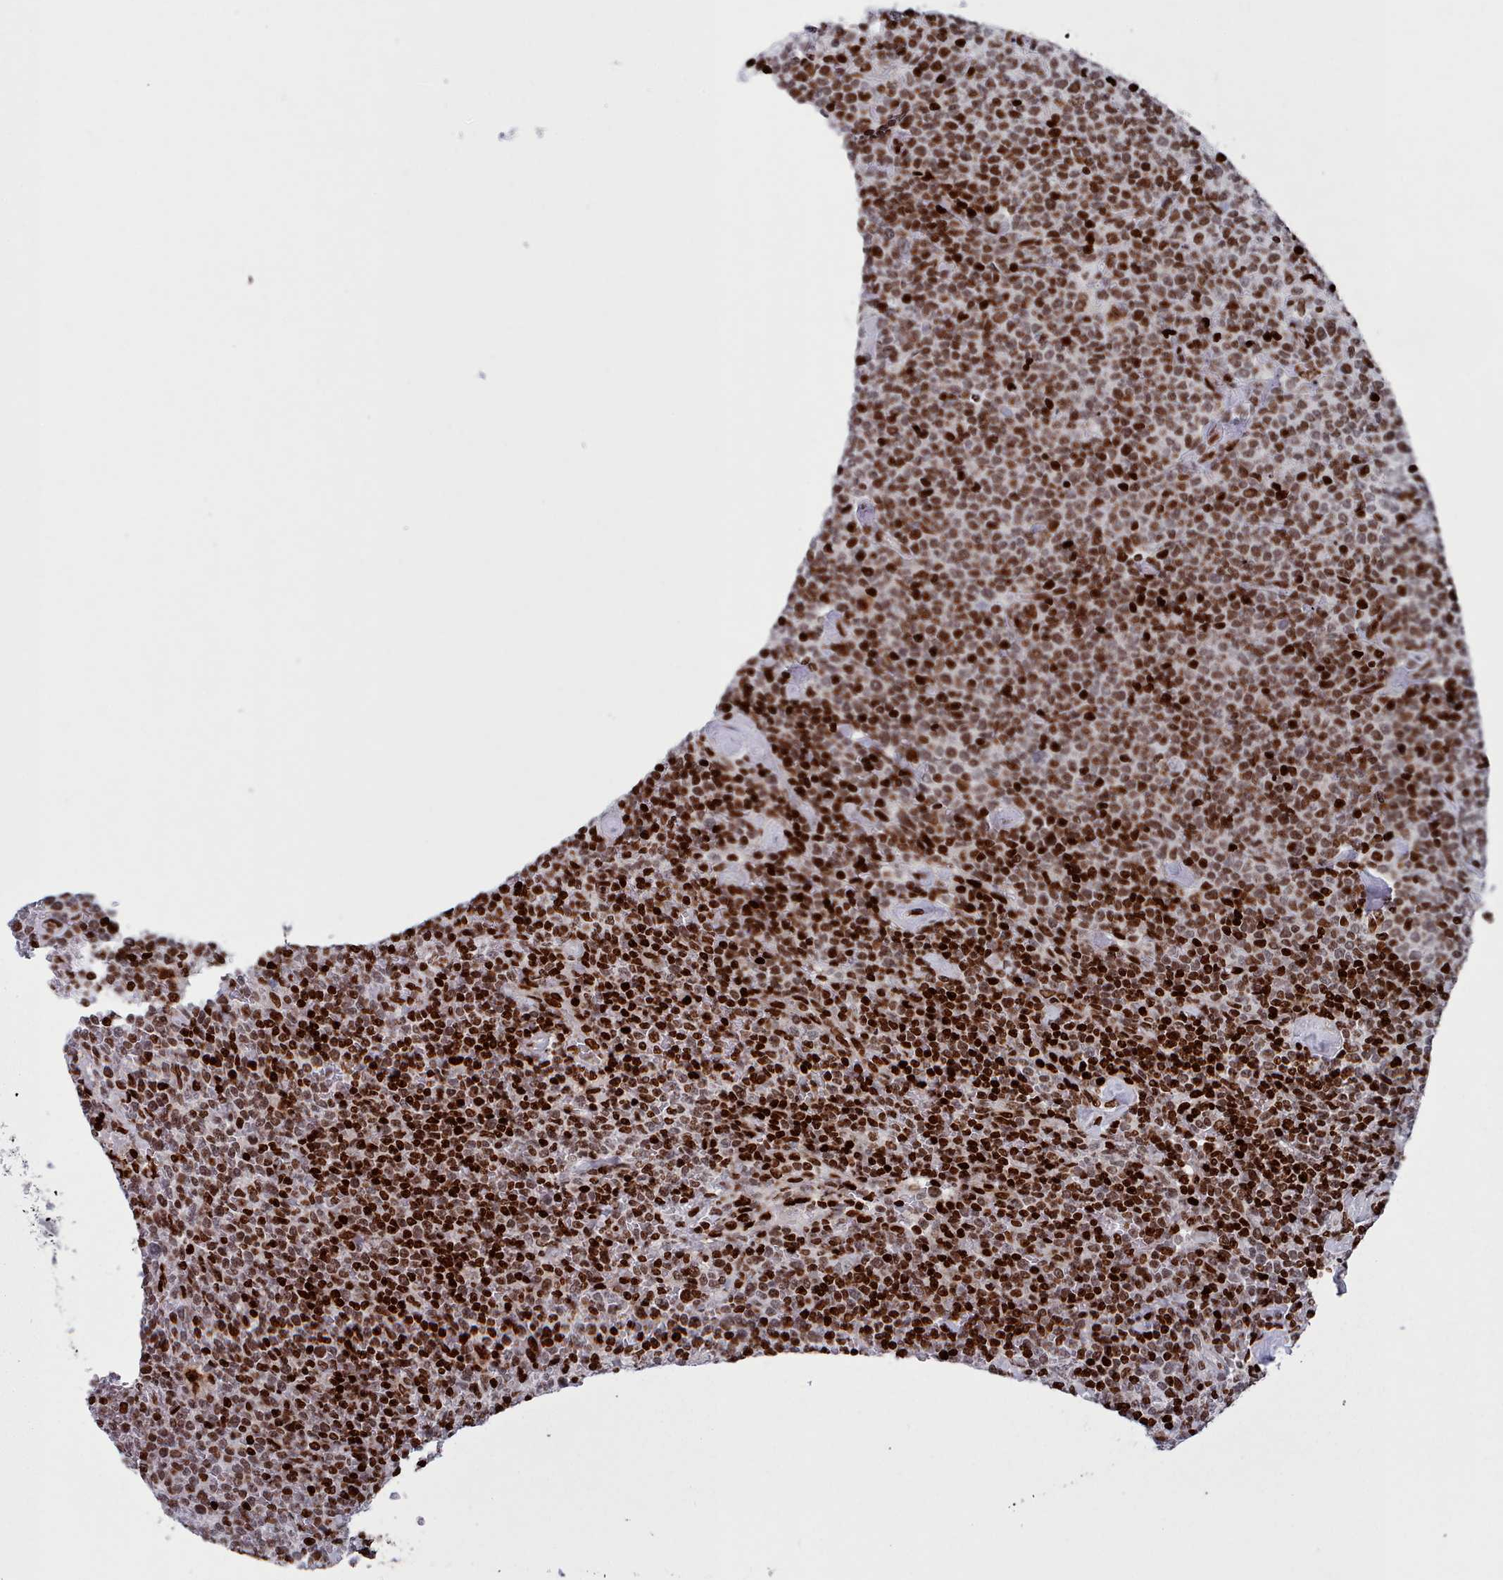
{"staining": {"intensity": "strong", "quantity": "25%-75%", "location": "nuclear"}, "tissue": "lymphoma", "cell_type": "Tumor cells", "image_type": "cancer", "snomed": [{"axis": "morphology", "description": "Malignant lymphoma, non-Hodgkin's type, High grade"}, {"axis": "topography", "description": "Lymph node"}], "caption": "Immunohistochemistry micrograph of malignant lymphoma, non-Hodgkin's type (high-grade) stained for a protein (brown), which displays high levels of strong nuclear expression in about 25%-75% of tumor cells.", "gene": "PCDHB12", "patient": {"sex": "male", "age": 61}}